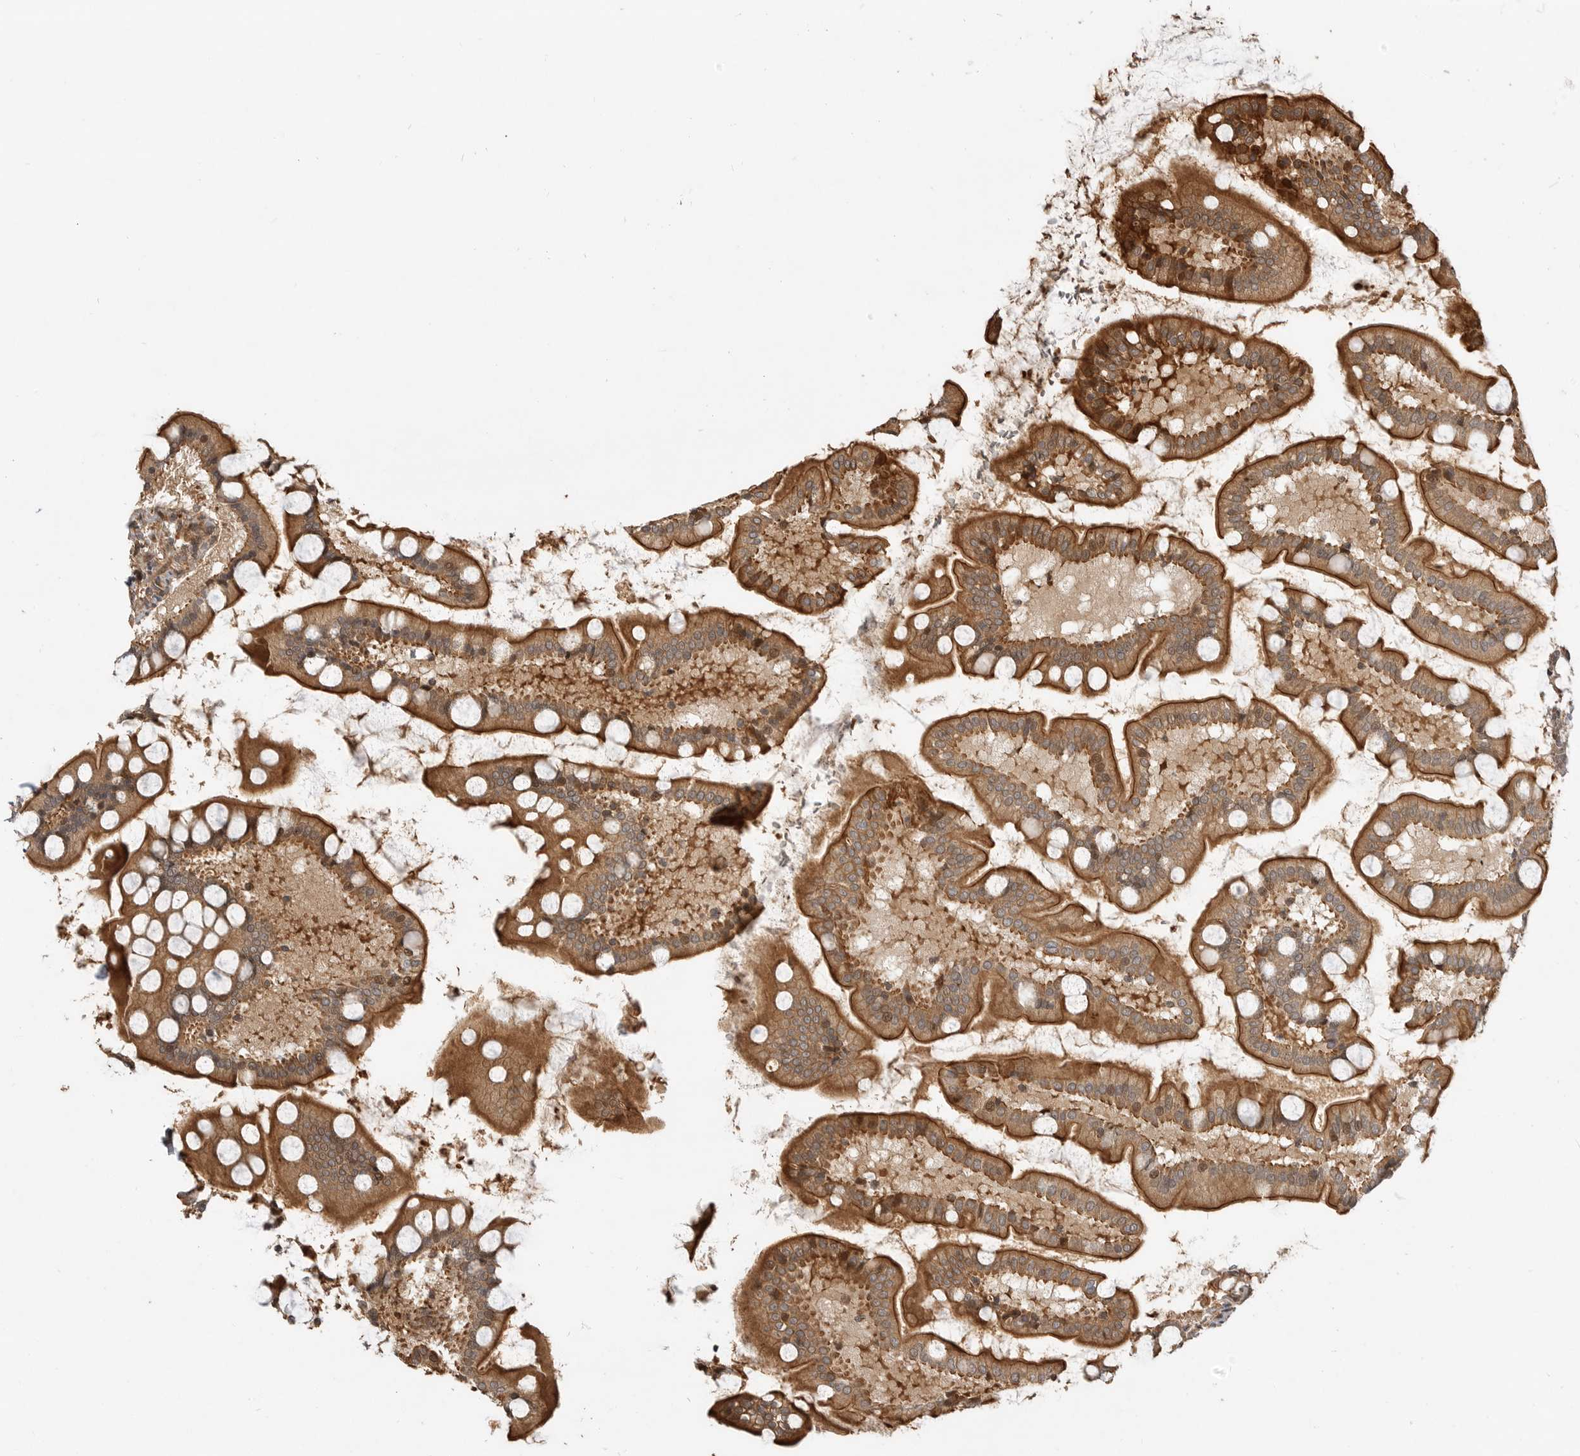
{"staining": {"intensity": "moderate", "quantity": ">75%", "location": "cytoplasmic/membranous"}, "tissue": "small intestine", "cell_type": "Glandular cells", "image_type": "normal", "snomed": [{"axis": "morphology", "description": "Normal tissue, NOS"}, {"axis": "topography", "description": "Small intestine"}], "caption": "Immunohistochemical staining of unremarkable small intestine exhibits moderate cytoplasmic/membranous protein positivity in approximately >75% of glandular cells.", "gene": "ADPRS", "patient": {"sex": "male", "age": 41}}